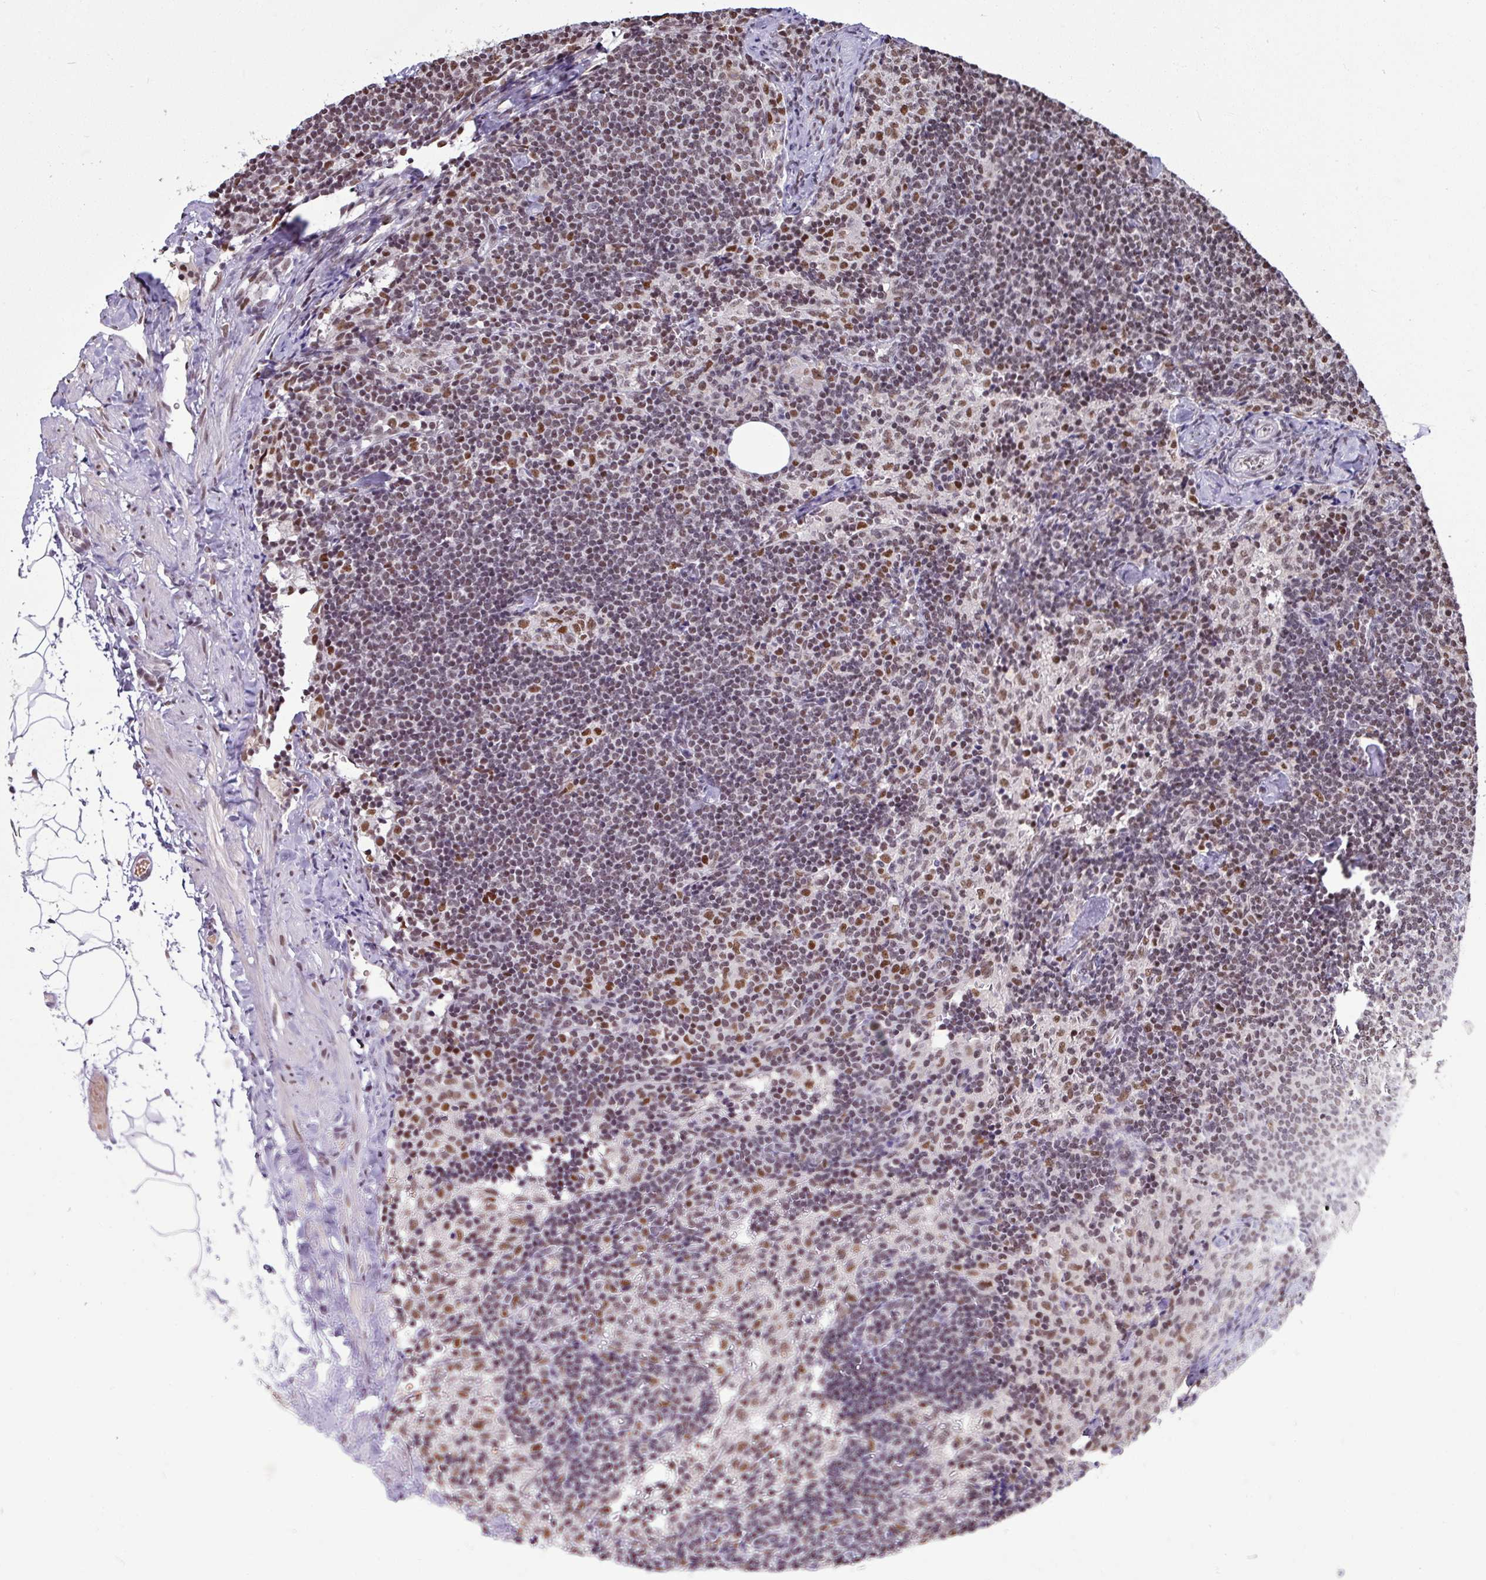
{"staining": {"intensity": "moderate", "quantity": ">75%", "location": "nuclear"}, "tissue": "lymph node", "cell_type": "Germinal center cells", "image_type": "normal", "snomed": [{"axis": "morphology", "description": "Normal tissue, NOS"}, {"axis": "topography", "description": "Lymph node"}], "caption": "DAB immunohistochemical staining of normal lymph node demonstrates moderate nuclear protein positivity in approximately >75% of germinal center cells. (DAB (3,3'-diaminobenzidine) IHC, brown staining for protein, blue staining for nuclei).", "gene": "TDG", "patient": {"sex": "female", "age": 52}}